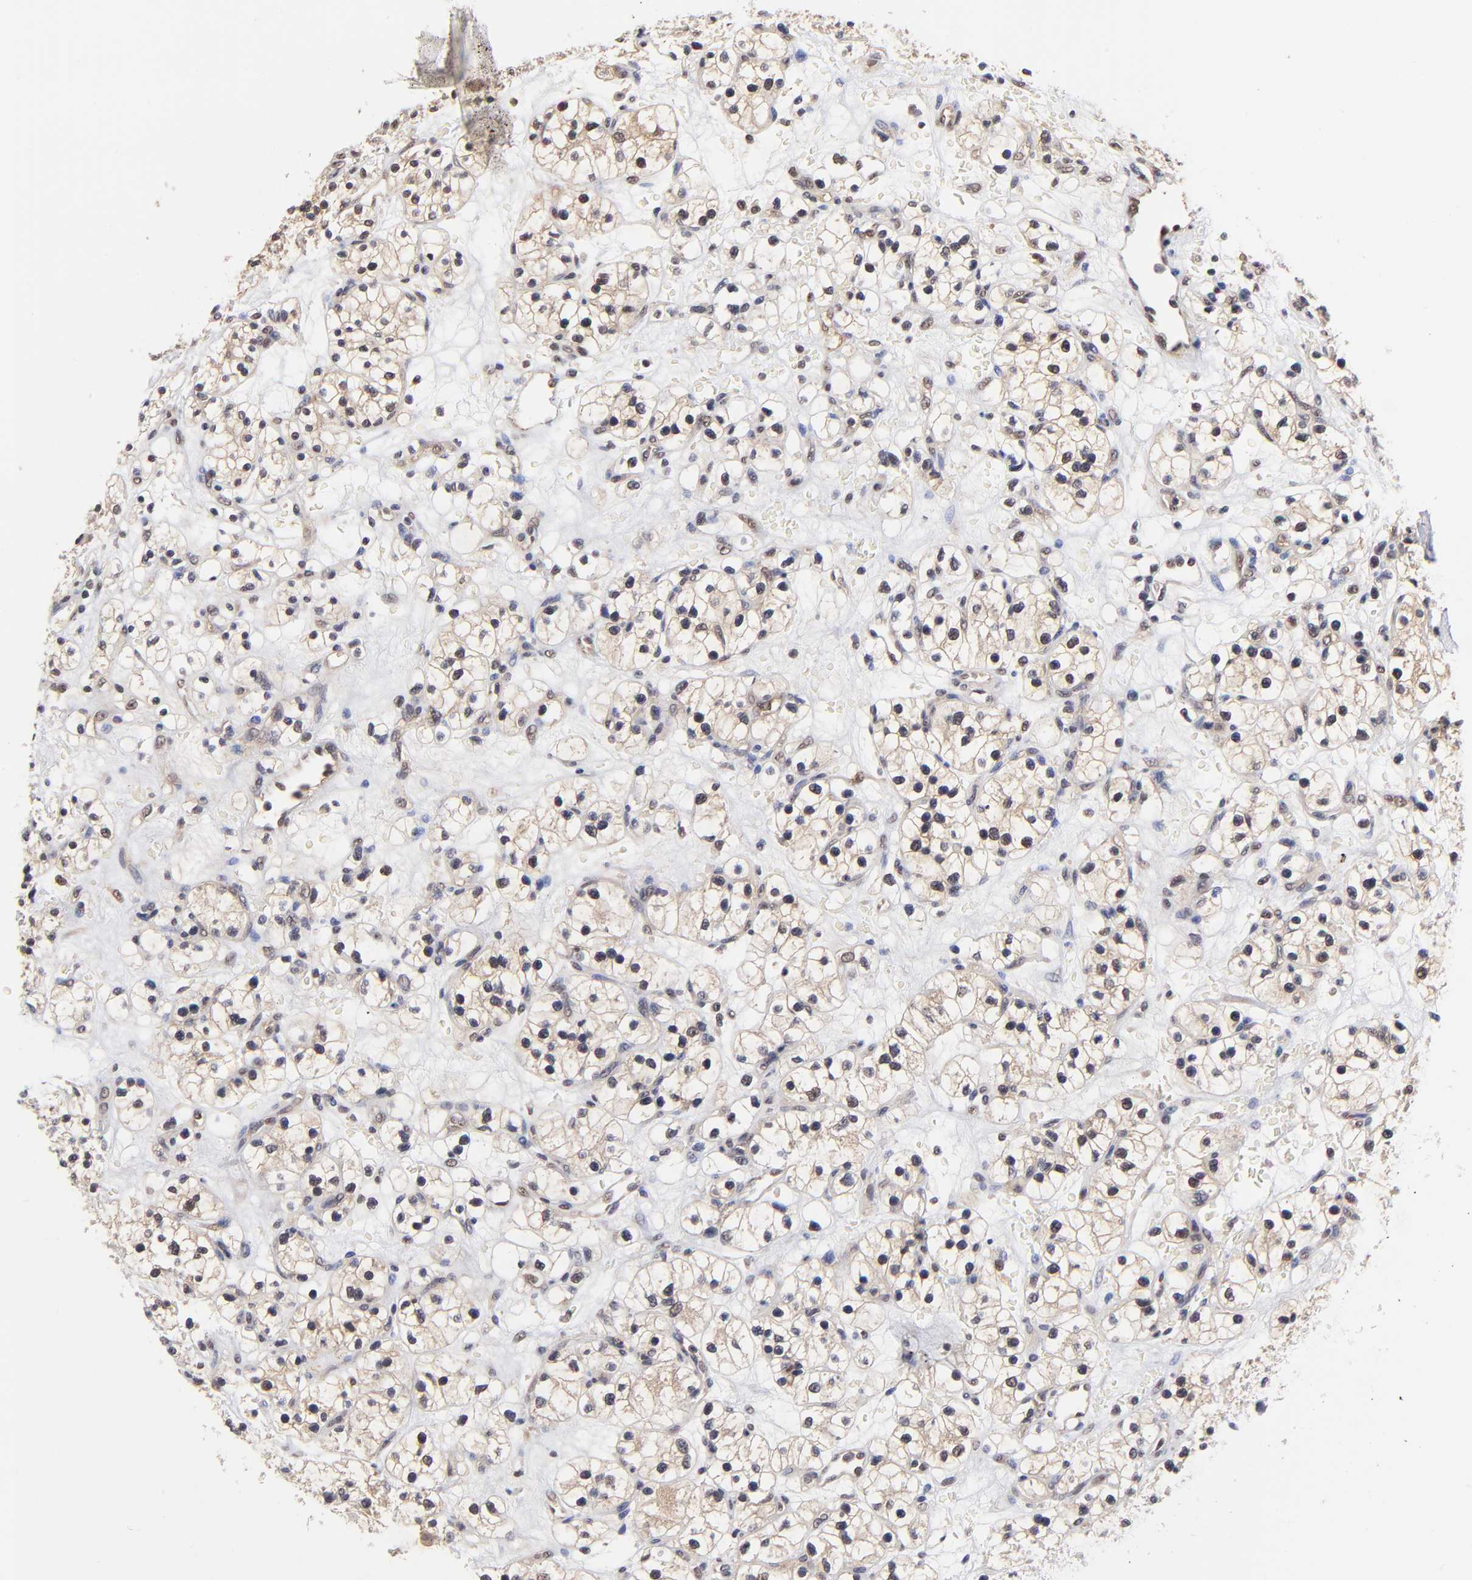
{"staining": {"intensity": "weak", "quantity": "<25%", "location": "nuclear"}, "tissue": "renal cancer", "cell_type": "Tumor cells", "image_type": "cancer", "snomed": [{"axis": "morphology", "description": "Adenocarcinoma, NOS"}, {"axis": "topography", "description": "Kidney"}], "caption": "This is an IHC photomicrograph of human renal adenocarcinoma. There is no staining in tumor cells.", "gene": "PSMC4", "patient": {"sex": "female", "age": 60}}